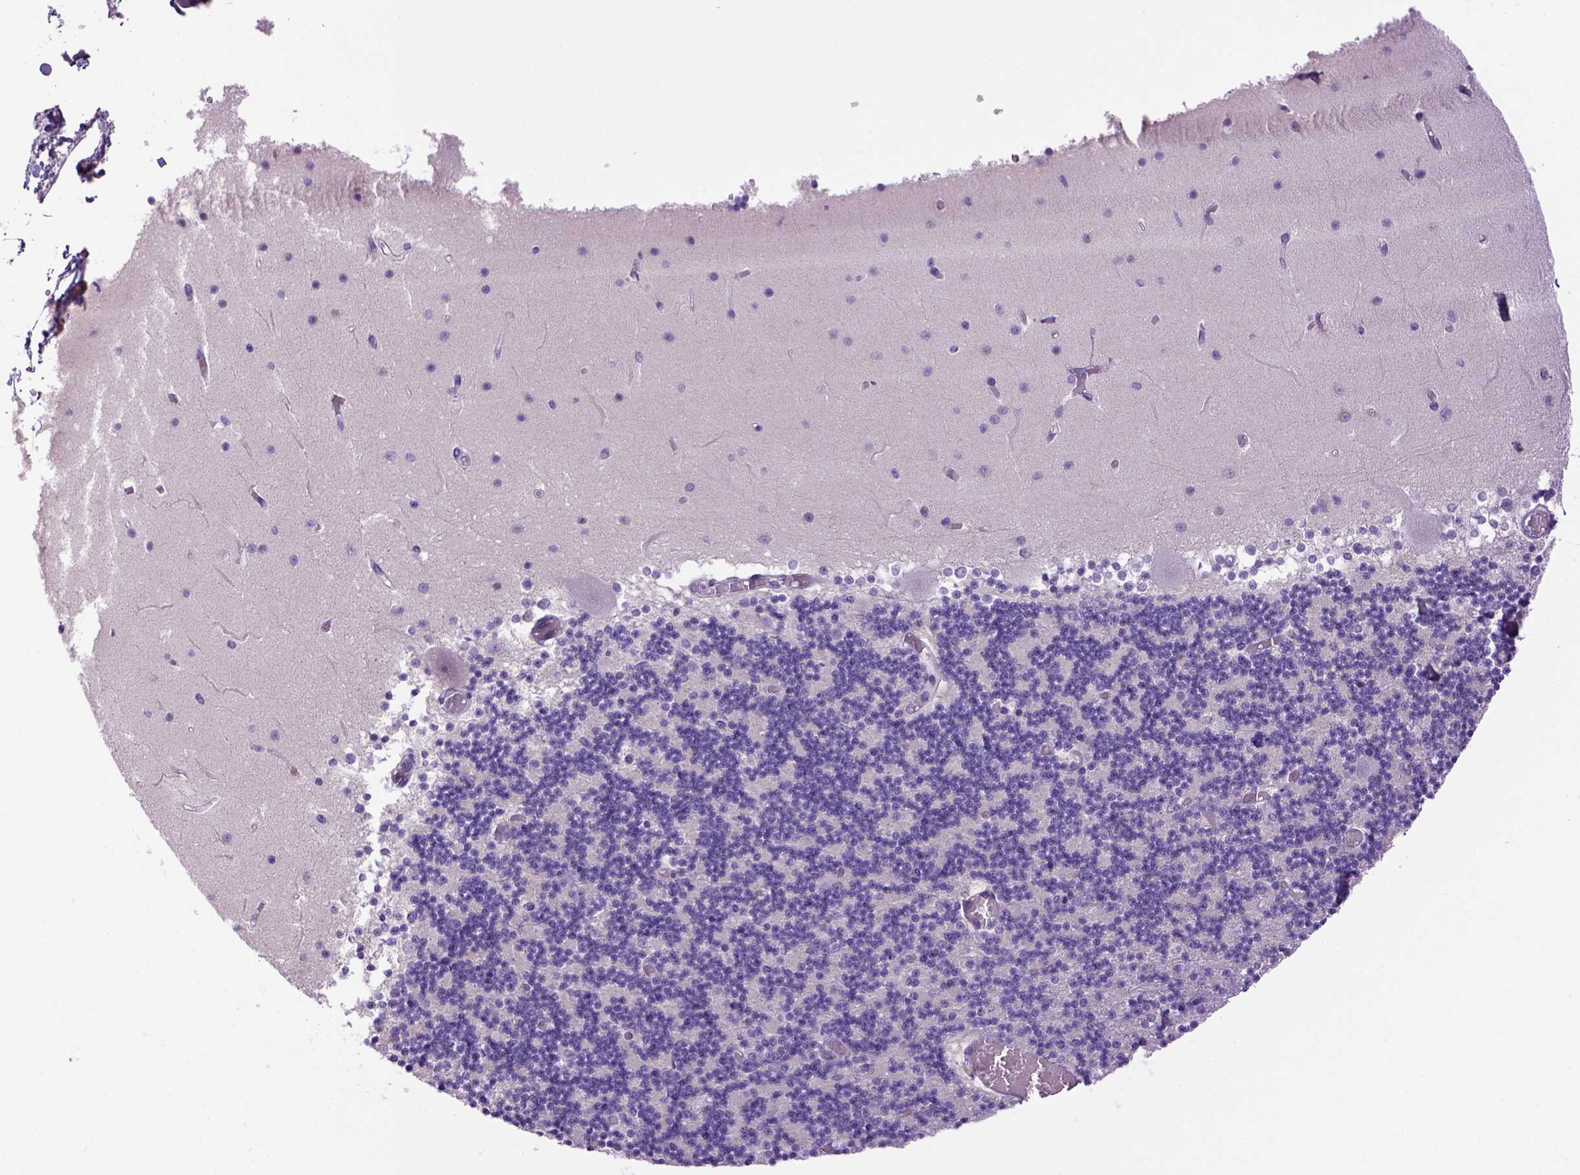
{"staining": {"intensity": "negative", "quantity": "none", "location": "none"}, "tissue": "cerebellum", "cell_type": "Cells in granular layer", "image_type": "normal", "snomed": [{"axis": "morphology", "description": "Normal tissue, NOS"}, {"axis": "topography", "description": "Cerebellum"}], "caption": "DAB immunohistochemical staining of benign human cerebellum exhibits no significant positivity in cells in granular layer. The staining was performed using DAB to visualize the protein expression in brown, while the nuclei were stained in blue with hematoxylin (Magnification: 20x).", "gene": "BAAT", "patient": {"sex": "female", "age": 28}}